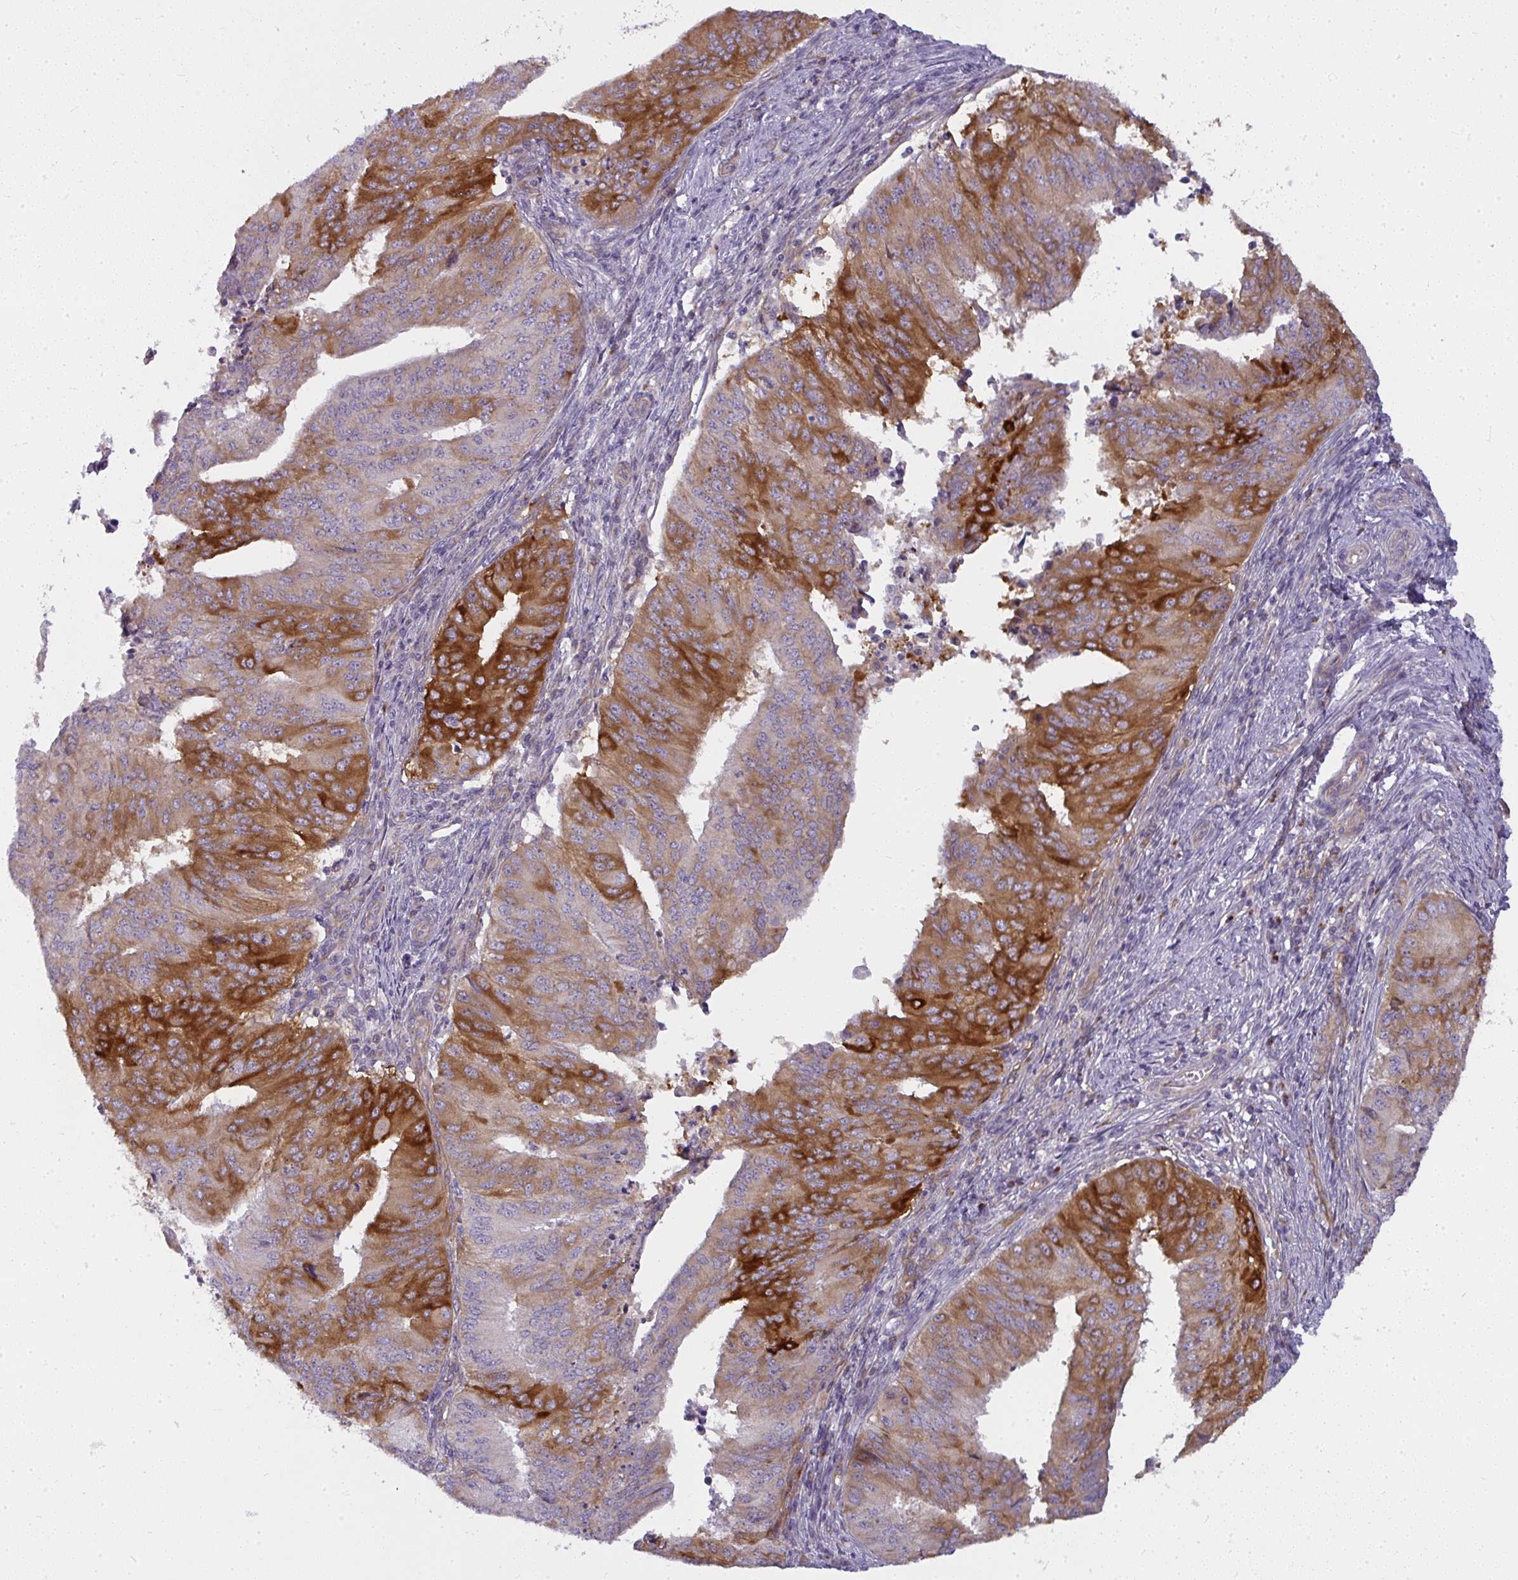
{"staining": {"intensity": "strong", "quantity": "25%-75%", "location": "cytoplasmic/membranous"}, "tissue": "endometrial cancer", "cell_type": "Tumor cells", "image_type": "cancer", "snomed": [{"axis": "morphology", "description": "Adenocarcinoma, NOS"}, {"axis": "topography", "description": "Endometrium"}], "caption": "Brown immunohistochemical staining in human endometrial cancer exhibits strong cytoplasmic/membranous positivity in about 25%-75% of tumor cells.", "gene": "IFIT3", "patient": {"sex": "female", "age": 50}}